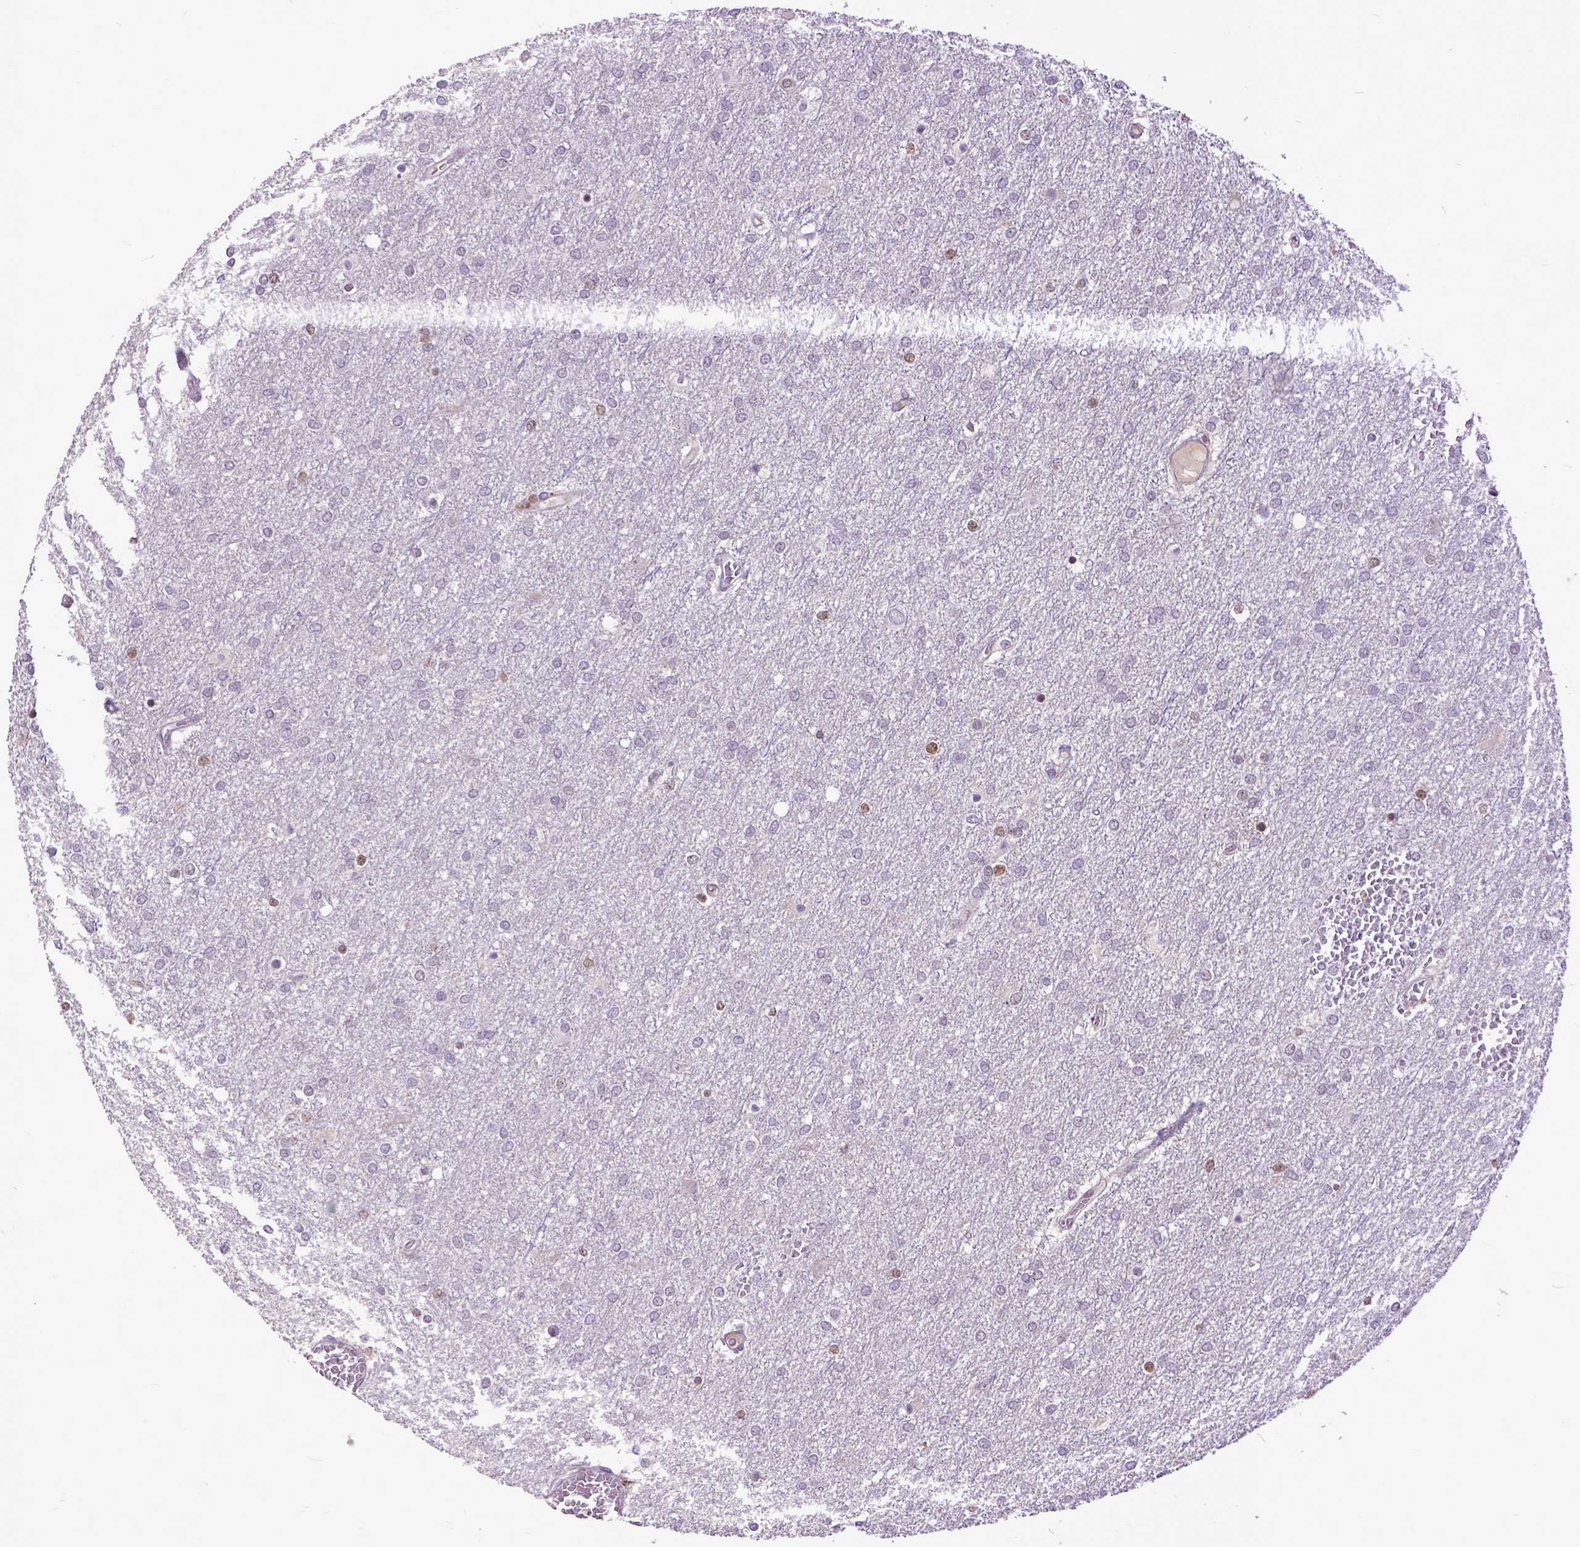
{"staining": {"intensity": "moderate", "quantity": "<25%", "location": "nuclear"}, "tissue": "glioma", "cell_type": "Tumor cells", "image_type": "cancer", "snomed": [{"axis": "morphology", "description": "Glioma, malignant, High grade"}, {"axis": "topography", "description": "Brain"}], "caption": "Glioma tissue demonstrates moderate nuclear expression in approximately <25% of tumor cells, visualized by immunohistochemistry.", "gene": "RCC2", "patient": {"sex": "female", "age": 61}}